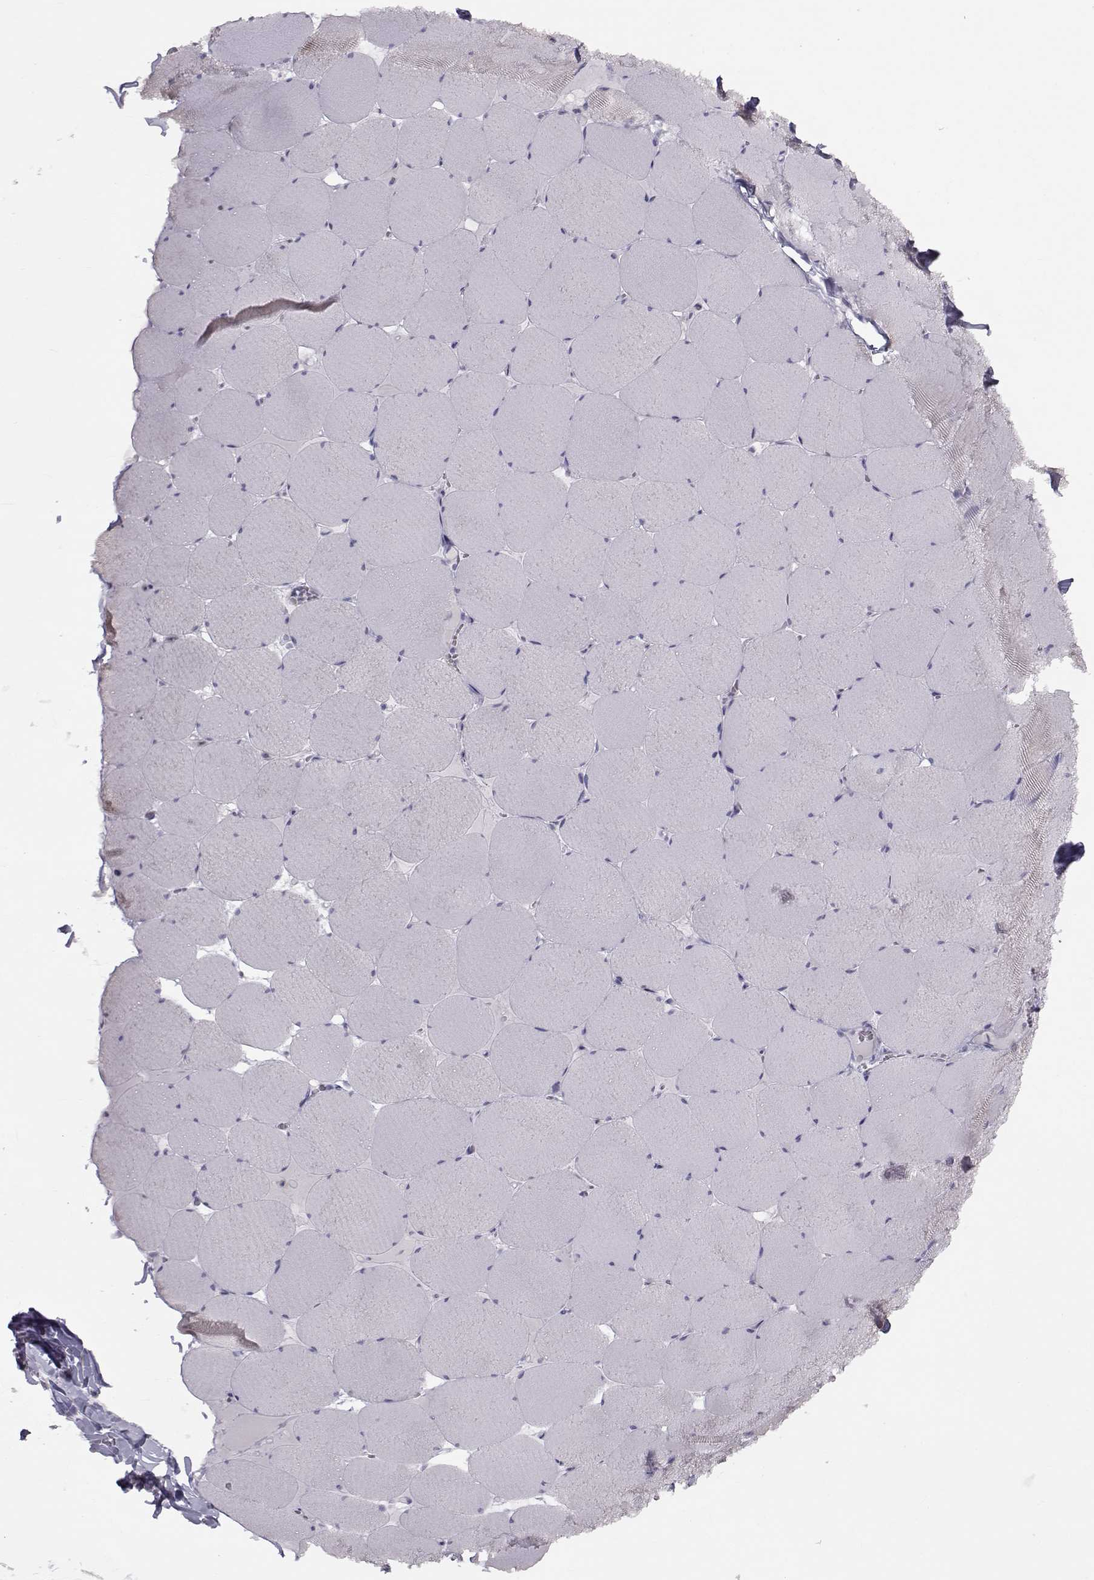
{"staining": {"intensity": "negative", "quantity": "none", "location": "none"}, "tissue": "skeletal muscle", "cell_type": "Myocytes", "image_type": "normal", "snomed": [{"axis": "morphology", "description": "Normal tissue, NOS"}, {"axis": "morphology", "description": "Malignant melanoma, Metastatic site"}, {"axis": "topography", "description": "Skeletal muscle"}], "caption": "IHC of benign human skeletal muscle demonstrates no positivity in myocytes. Nuclei are stained in blue.", "gene": "GARIN3", "patient": {"sex": "male", "age": 50}}